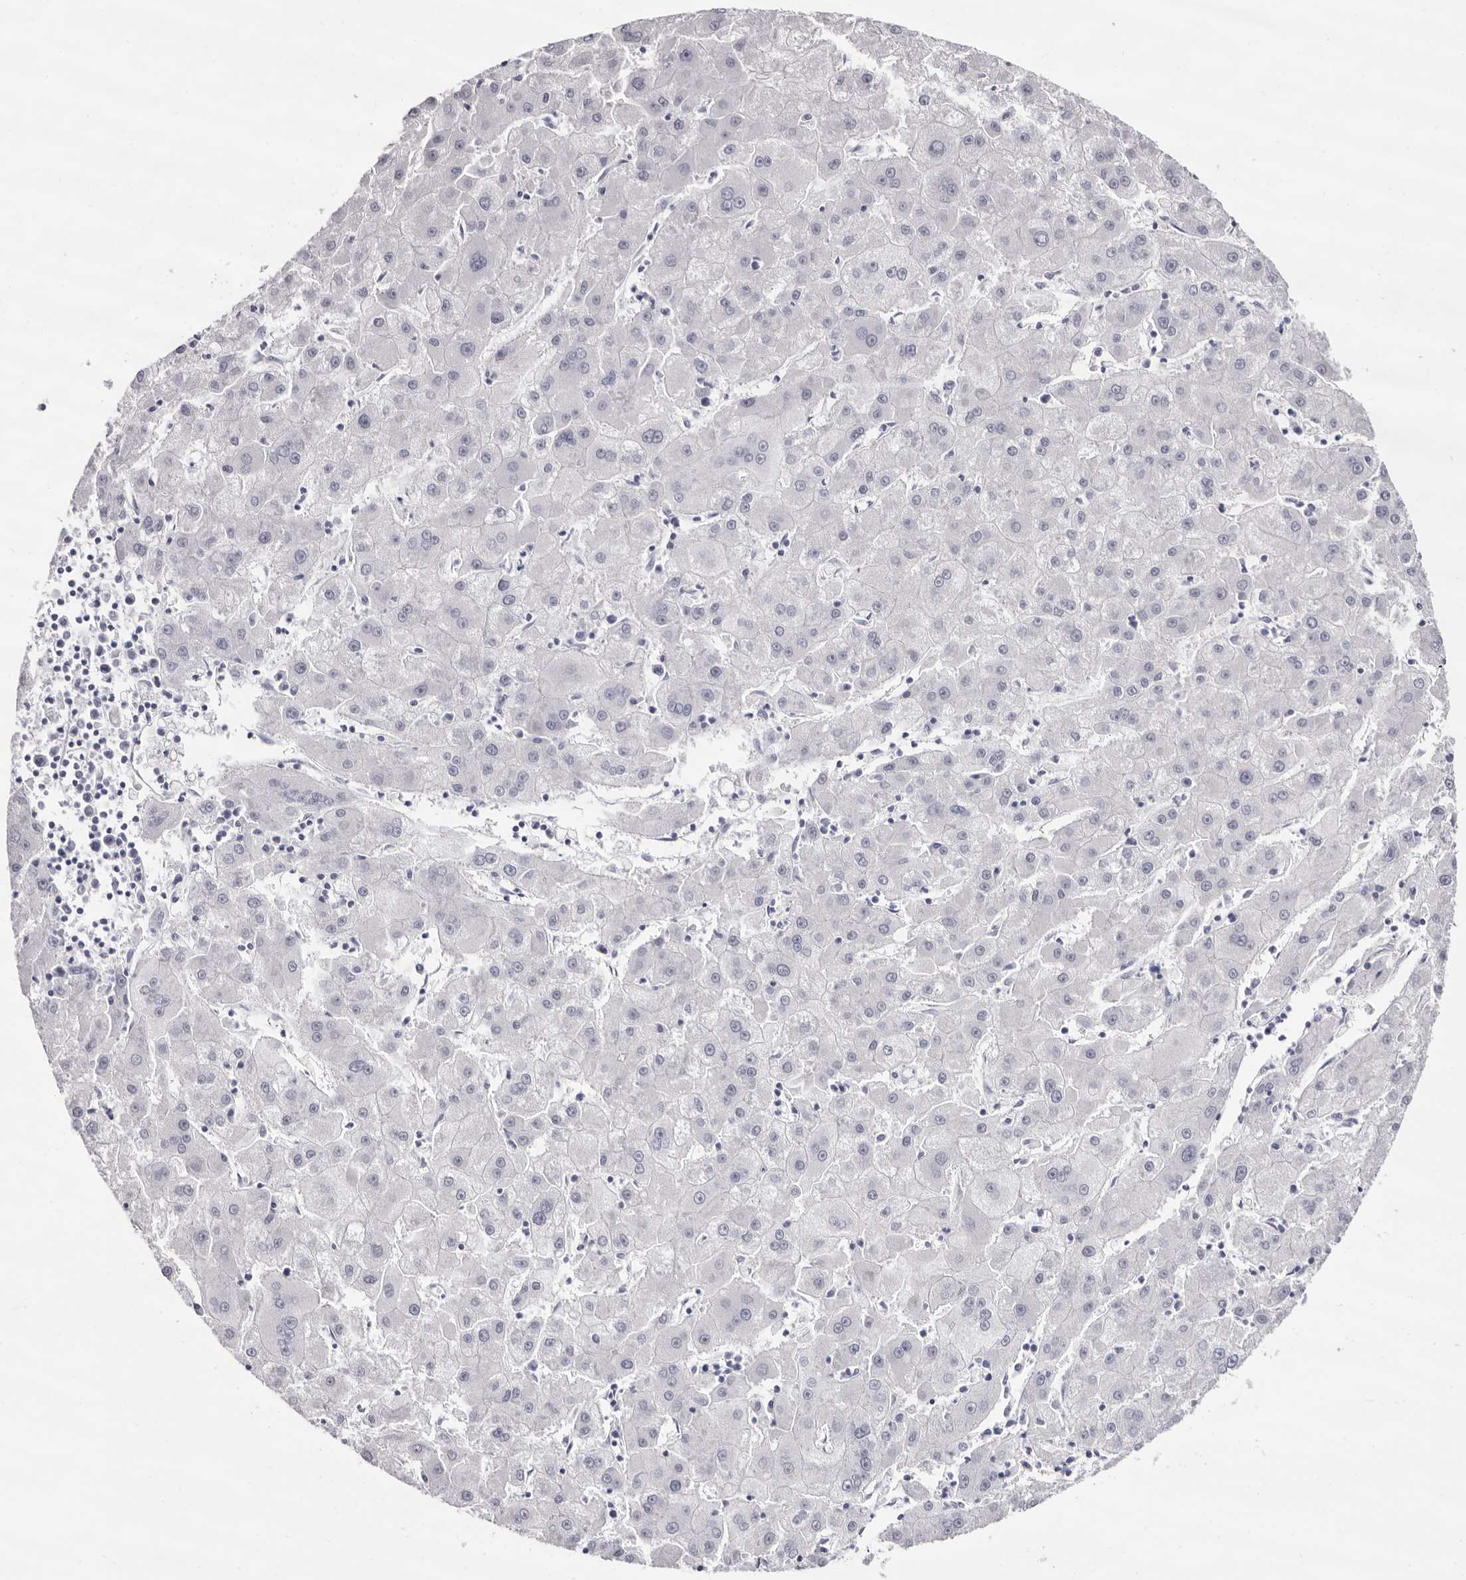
{"staining": {"intensity": "negative", "quantity": "none", "location": "none"}, "tissue": "liver cancer", "cell_type": "Tumor cells", "image_type": "cancer", "snomed": [{"axis": "morphology", "description": "Carcinoma, Hepatocellular, NOS"}, {"axis": "topography", "description": "Liver"}], "caption": "A high-resolution histopathology image shows IHC staining of liver cancer, which shows no significant positivity in tumor cells.", "gene": "LPO", "patient": {"sex": "male", "age": 72}}